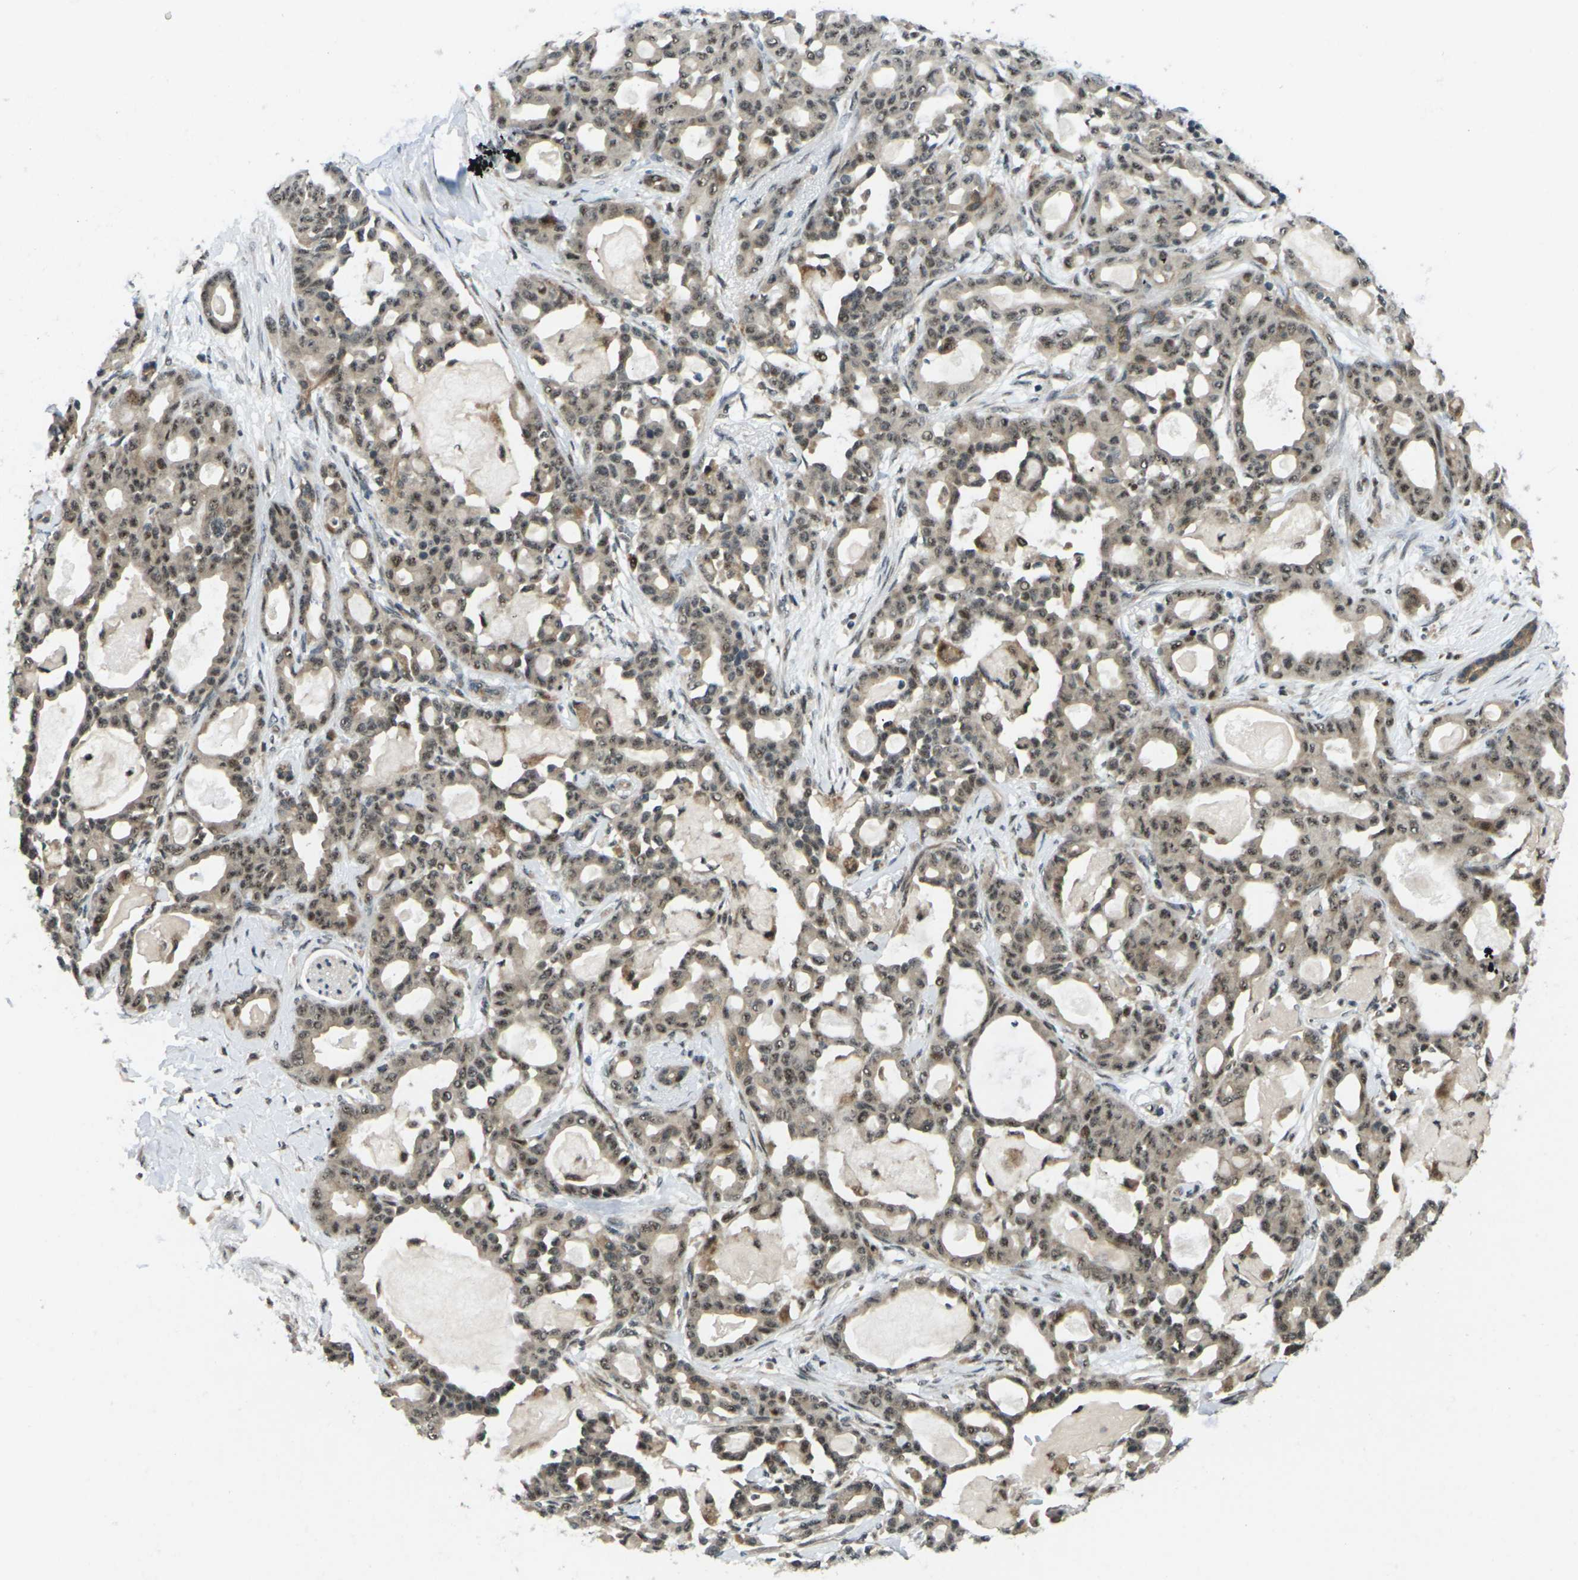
{"staining": {"intensity": "moderate", "quantity": ">75%", "location": "cytoplasmic/membranous,nuclear"}, "tissue": "pancreatic cancer", "cell_type": "Tumor cells", "image_type": "cancer", "snomed": [{"axis": "morphology", "description": "Adenocarcinoma, NOS"}, {"axis": "topography", "description": "Pancreas"}], "caption": "Moderate cytoplasmic/membranous and nuclear positivity for a protein is appreciated in approximately >75% of tumor cells of adenocarcinoma (pancreatic) using immunohistochemistry.", "gene": "UBE2S", "patient": {"sex": "male", "age": 63}}